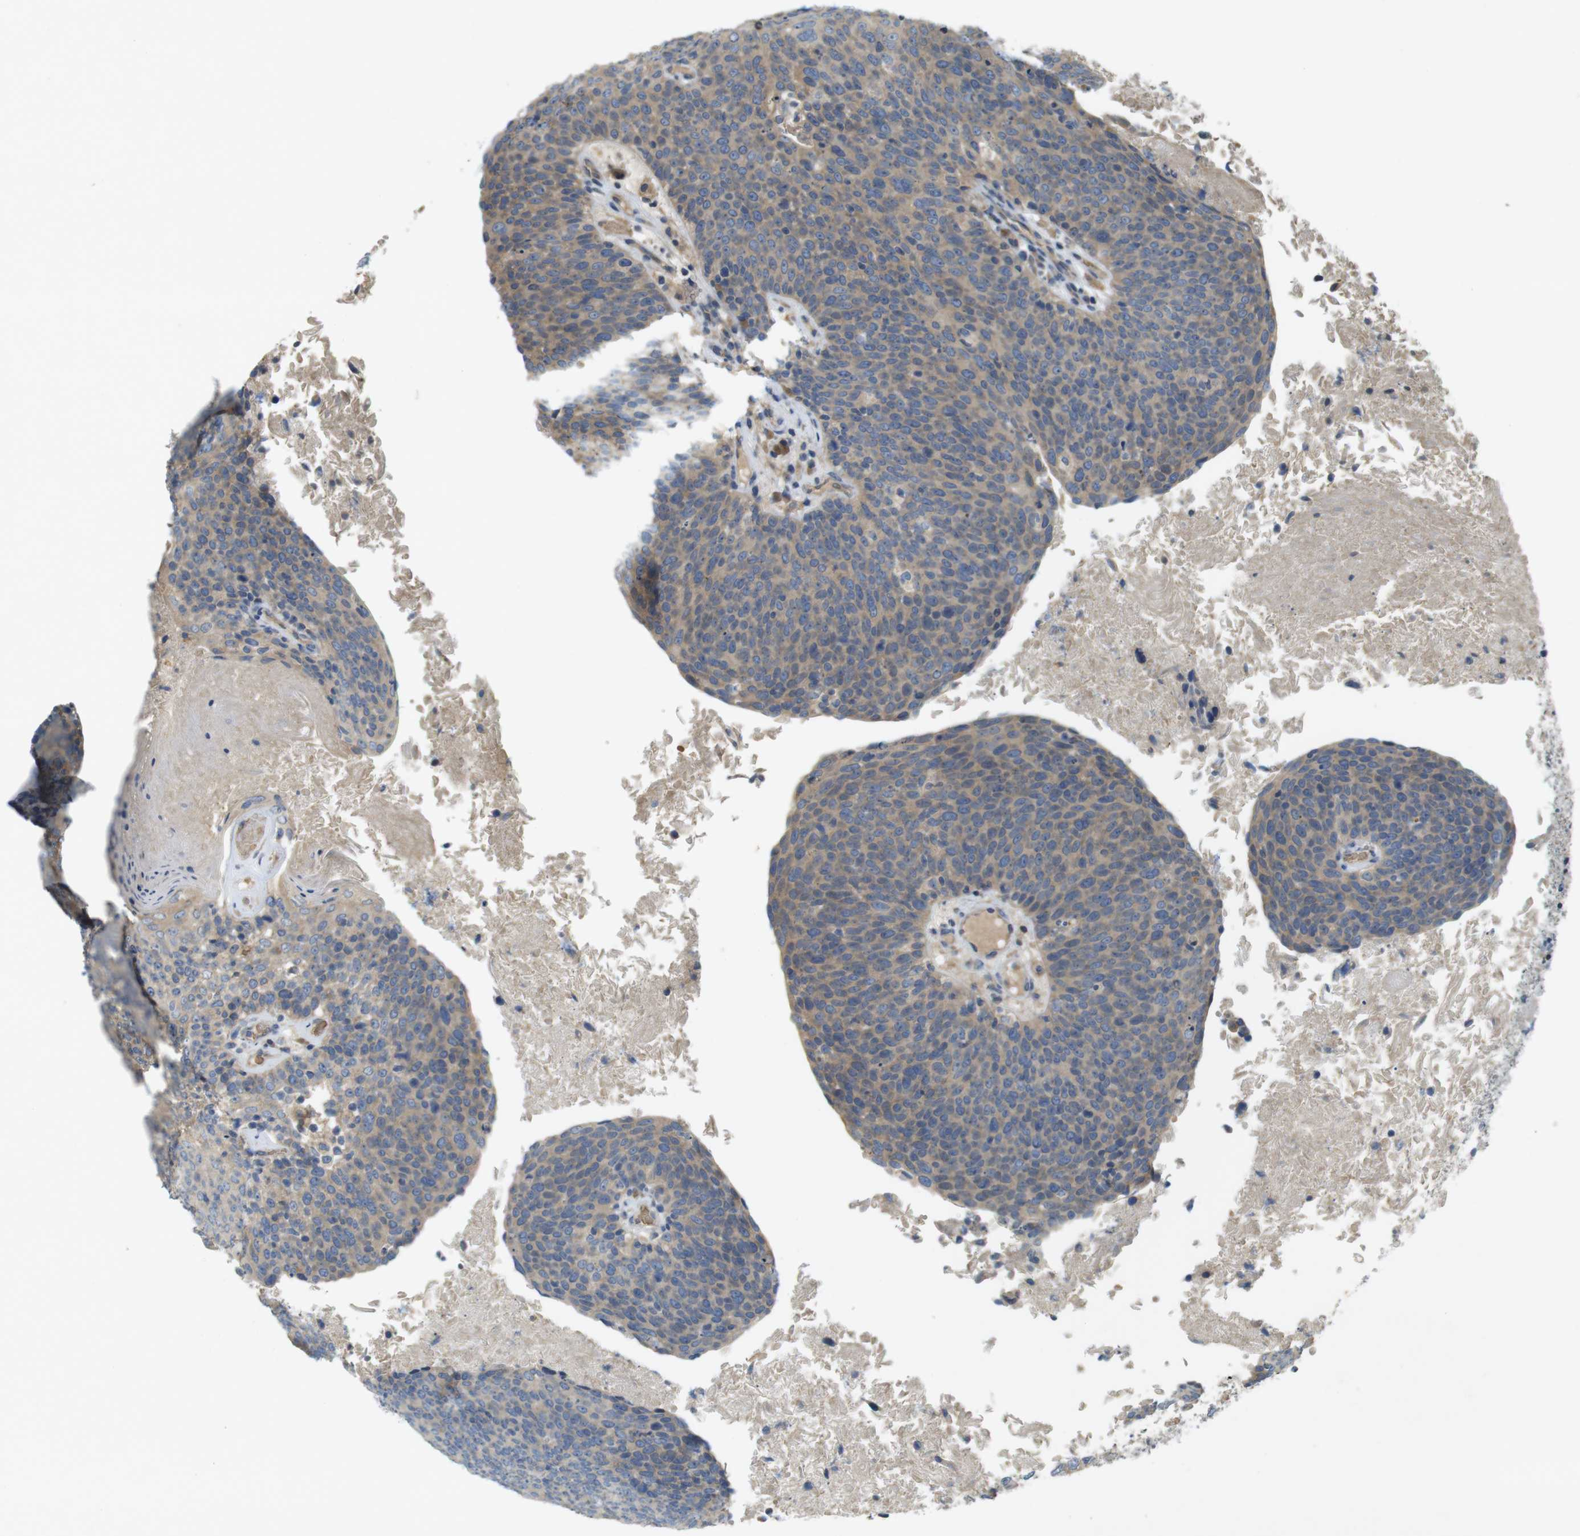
{"staining": {"intensity": "weak", "quantity": ">75%", "location": "cytoplasmic/membranous"}, "tissue": "head and neck cancer", "cell_type": "Tumor cells", "image_type": "cancer", "snomed": [{"axis": "morphology", "description": "Squamous cell carcinoma, NOS"}, {"axis": "morphology", "description": "Squamous cell carcinoma, metastatic, NOS"}, {"axis": "topography", "description": "Lymph node"}, {"axis": "topography", "description": "Head-Neck"}], "caption": "Protein expression analysis of head and neck metastatic squamous cell carcinoma shows weak cytoplasmic/membranous staining in approximately >75% of tumor cells. Nuclei are stained in blue.", "gene": "CLTC", "patient": {"sex": "male", "age": 62}}